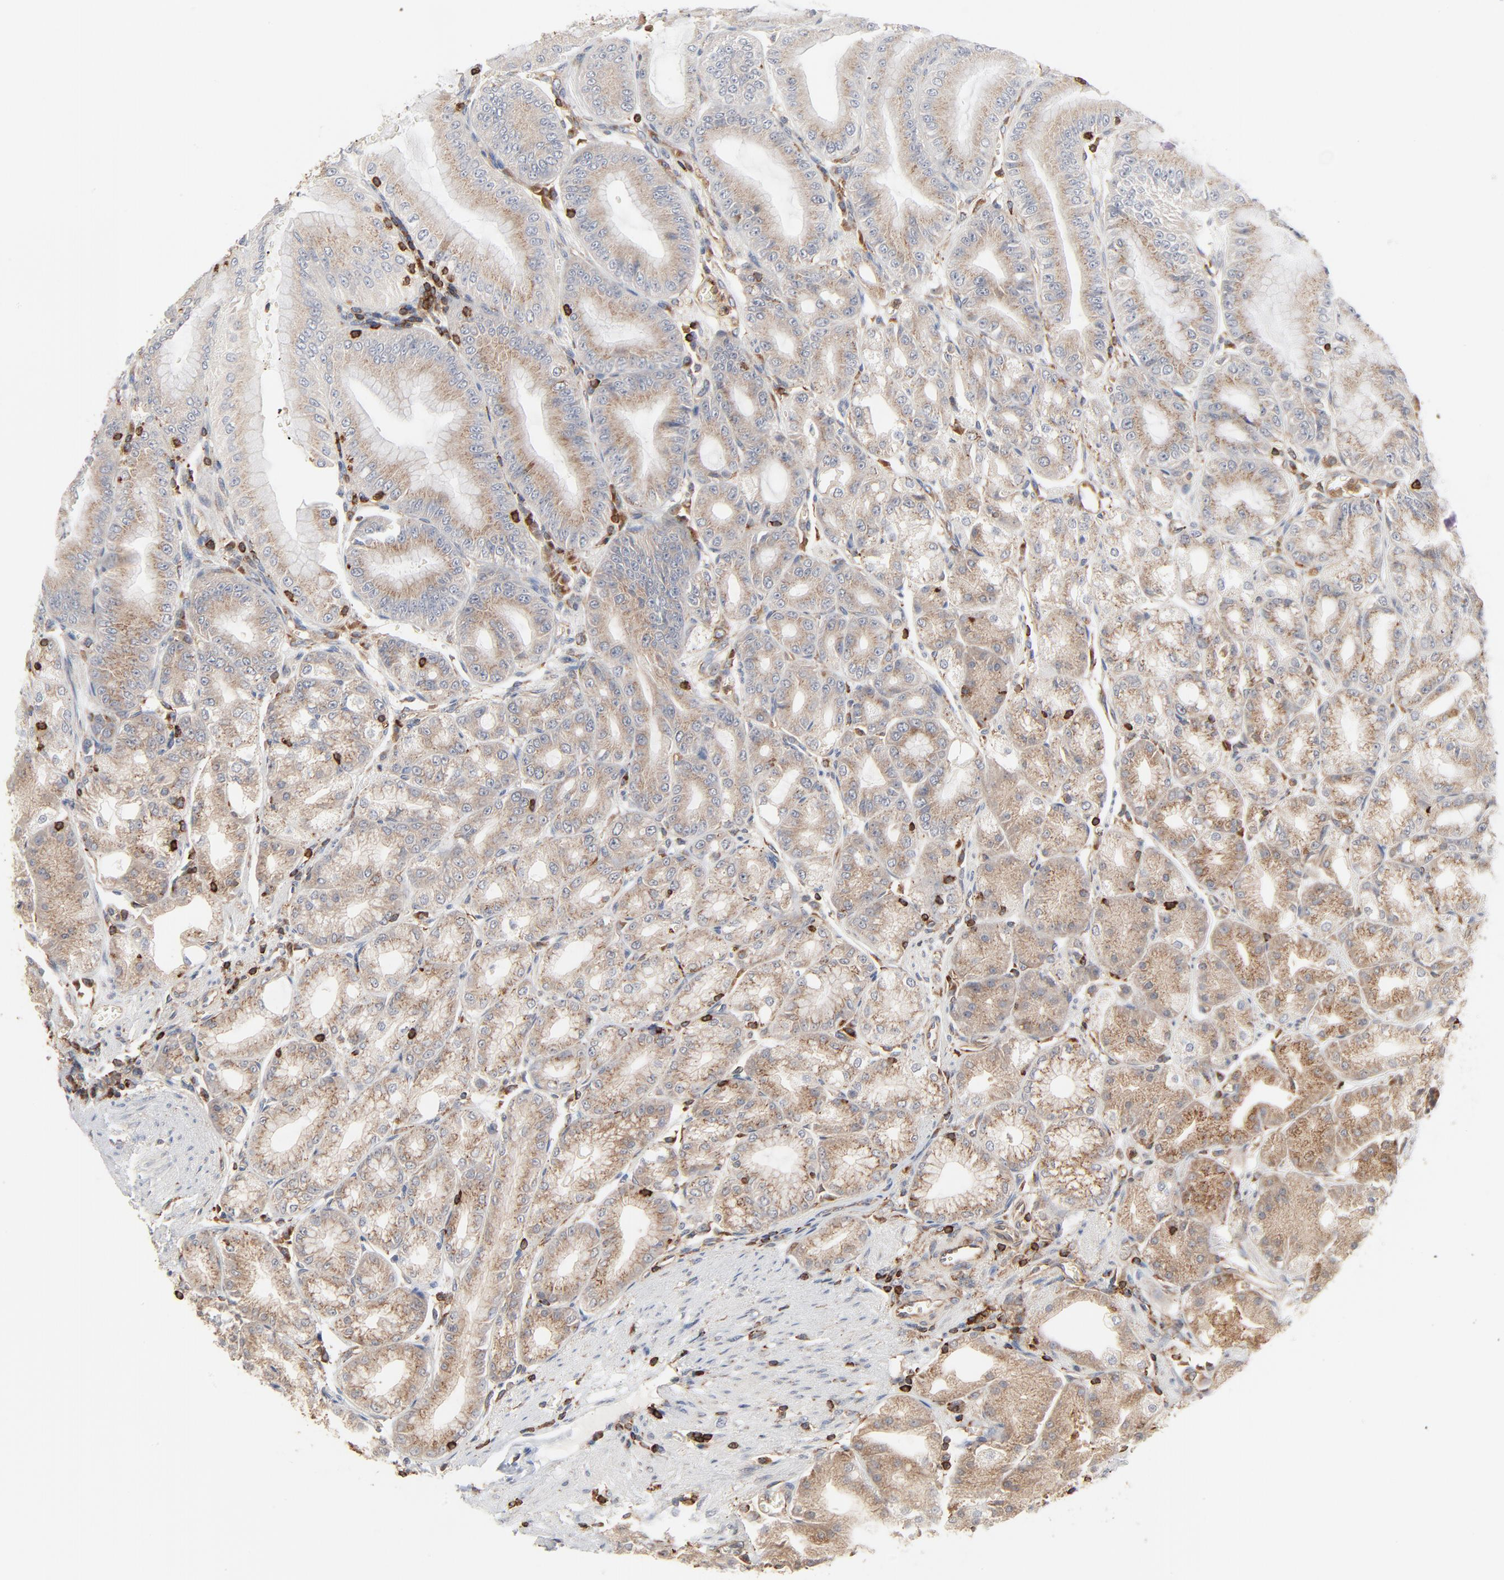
{"staining": {"intensity": "weak", "quantity": ">75%", "location": "cytoplasmic/membranous"}, "tissue": "stomach", "cell_type": "Glandular cells", "image_type": "normal", "snomed": [{"axis": "morphology", "description": "Normal tissue, NOS"}, {"axis": "topography", "description": "Stomach, lower"}], "caption": "High-magnification brightfield microscopy of benign stomach stained with DAB (brown) and counterstained with hematoxylin (blue). glandular cells exhibit weak cytoplasmic/membranous expression is appreciated in about>75% of cells.", "gene": "SH3KBP1", "patient": {"sex": "male", "age": 71}}